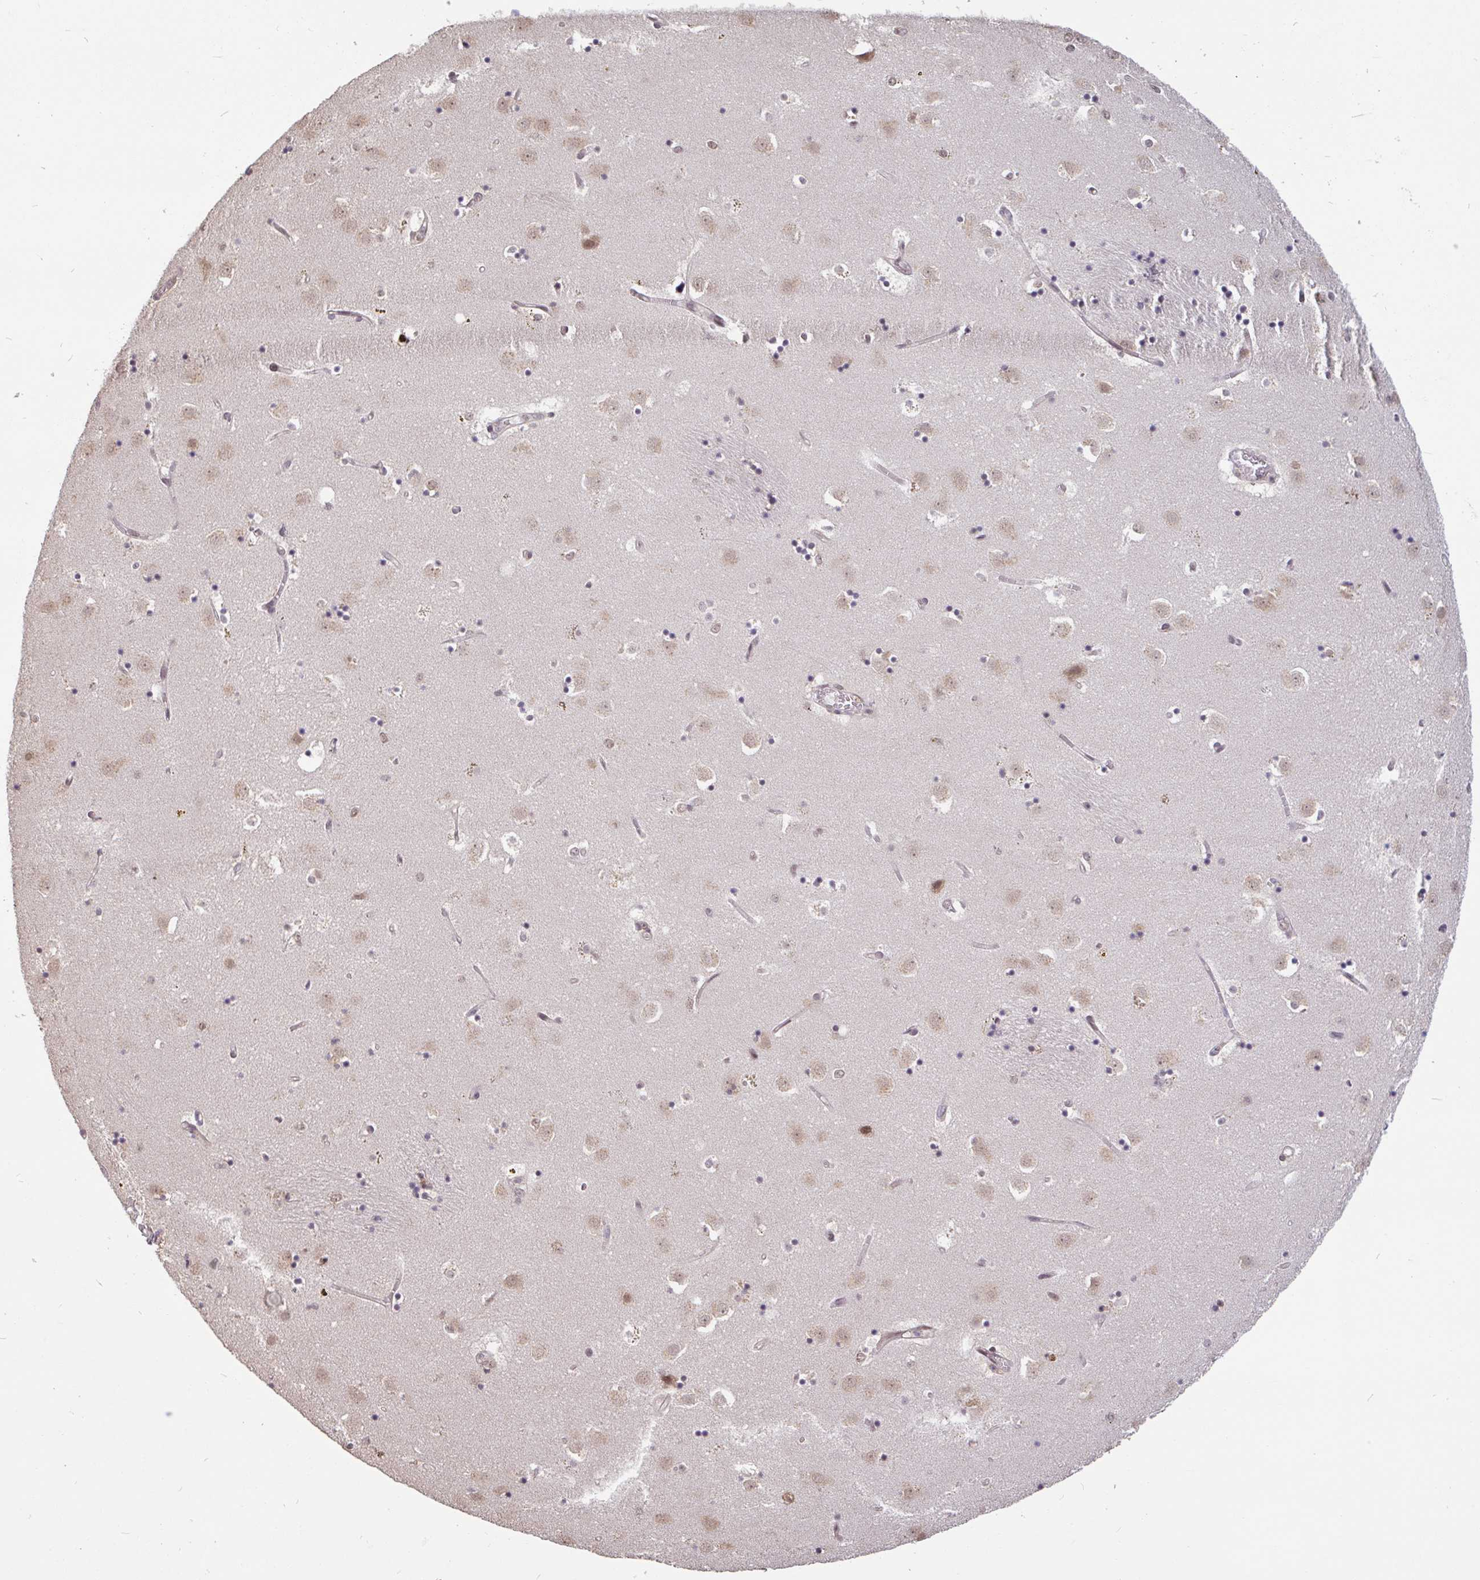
{"staining": {"intensity": "moderate", "quantity": "<25%", "location": "nuclear"}, "tissue": "caudate", "cell_type": "Glial cells", "image_type": "normal", "snomed": [{"axis": "morphology", "description": "Normal tissue, NOS"}, {"axis": "topography", "description": "Lateral ventricle wall"}], "caption": "Immunohistochemical staining of normal caudate exhibits moderate nuclear protein expression in approximately <25% of glial cells. The staining was performed using DAB (3,3'-diaminobenzidine) to visualize the protein expression in brown, while the nuclei were stained in blue with hematoxylin (Magnification: 20x).", "gene": "DR1", "patient": {"sex": "male", "age": 58}}